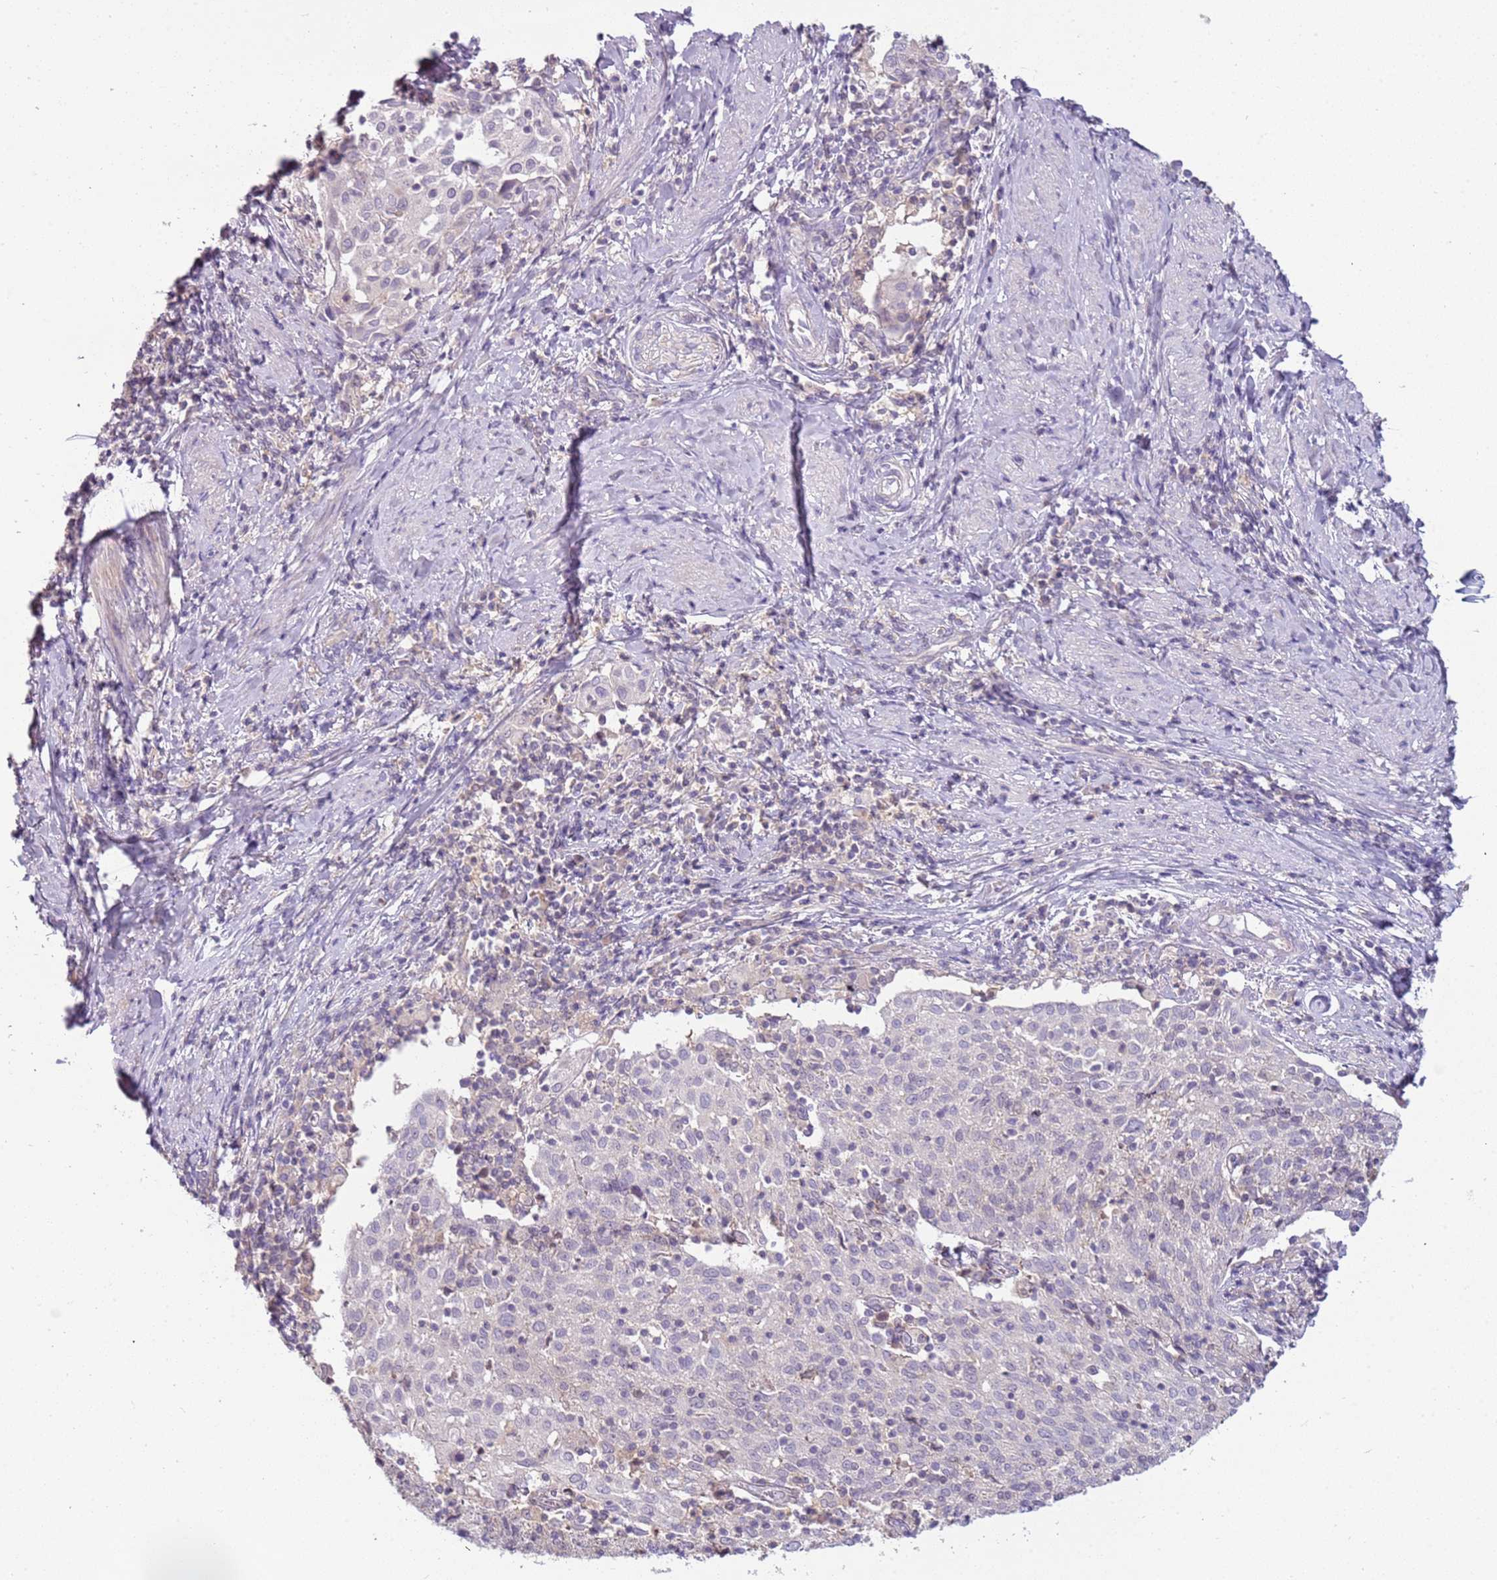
{"staining": {"intensity": "negative", "quantity": "none", "location": "none"}, "tissue": "cervical cancer", "cell_type": "Tumor cells", "image_type": "cancer", "snomed": [{"axis": "morphology", "description": "Squamous cell carcinoma, NOS"}, {"axis": "topography", "description": "Cervix"}], "caption": "DAB (3,3'-diaminobenzidine) immunohistochemical staining of human cervical cancer (squamous cell carcinoma) displays no significant staining in tumor cells.", "gene": "ARHGAP5", "patient": {"sex": "female", "age": 52}}